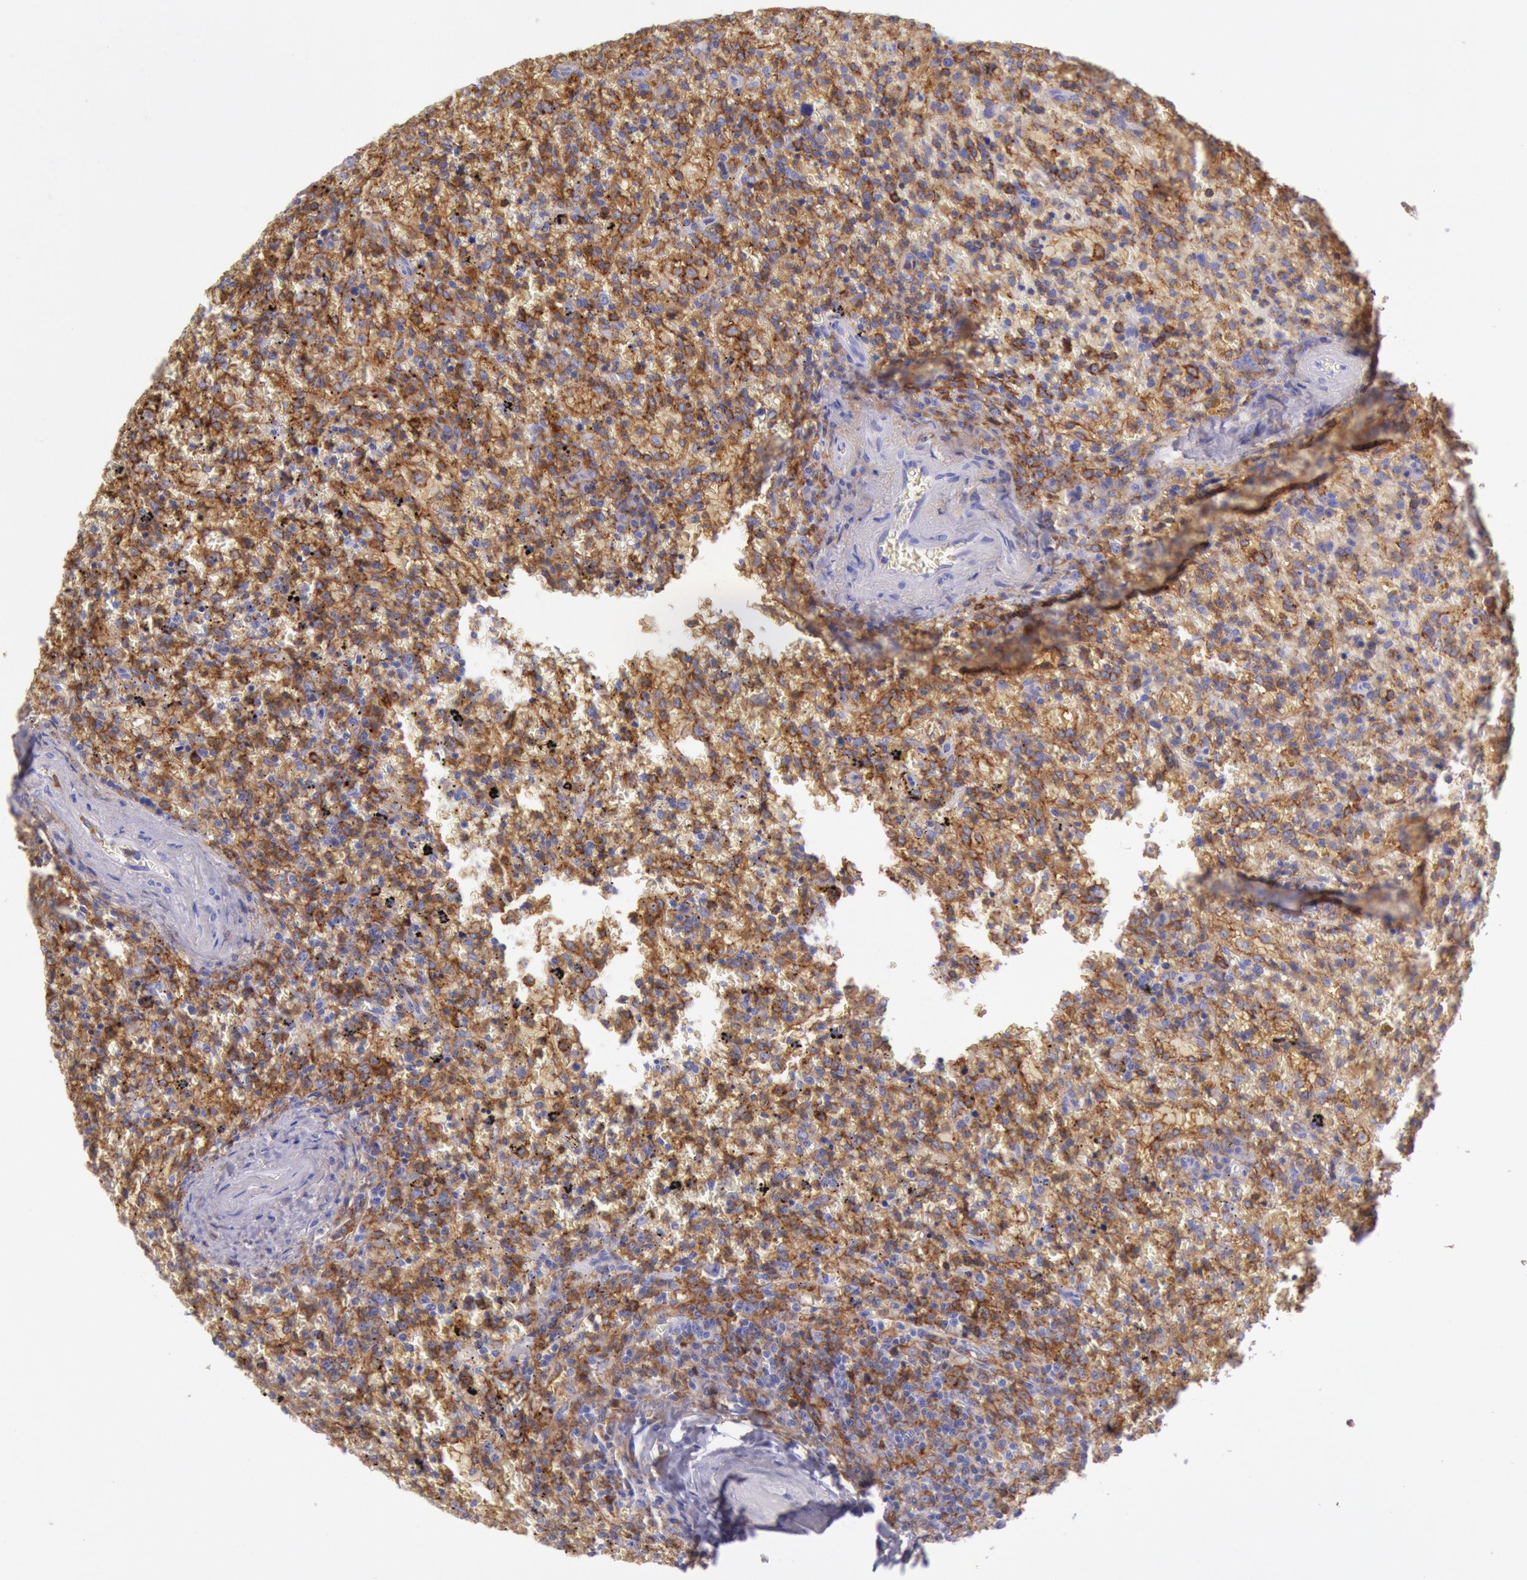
{"staining": {"intensity": "moderate", "quantity": ">75%", "location": "cytoplasmic/membranous"}, "tissue": "lymphoma", "cell_type": "Tumor cells", "image_type": "cancer", "snomed": [{"axis": "morphology", "description": "Malignant lymphoma, non-Hodgkin's type, High grade"}, {"axis": "topography", "description": "Spleen"}, {"axis": "topography", "description": "Lymph node"}], "caption": "An IHC photomicrograph of tumor tissue is shown. Protein staining in brown highlights moderate cytoplasmic/membranous positivity in lymphoma within tumor cells.", "gene": "LYN", "patient": {"sex": "female", "age": 70}}